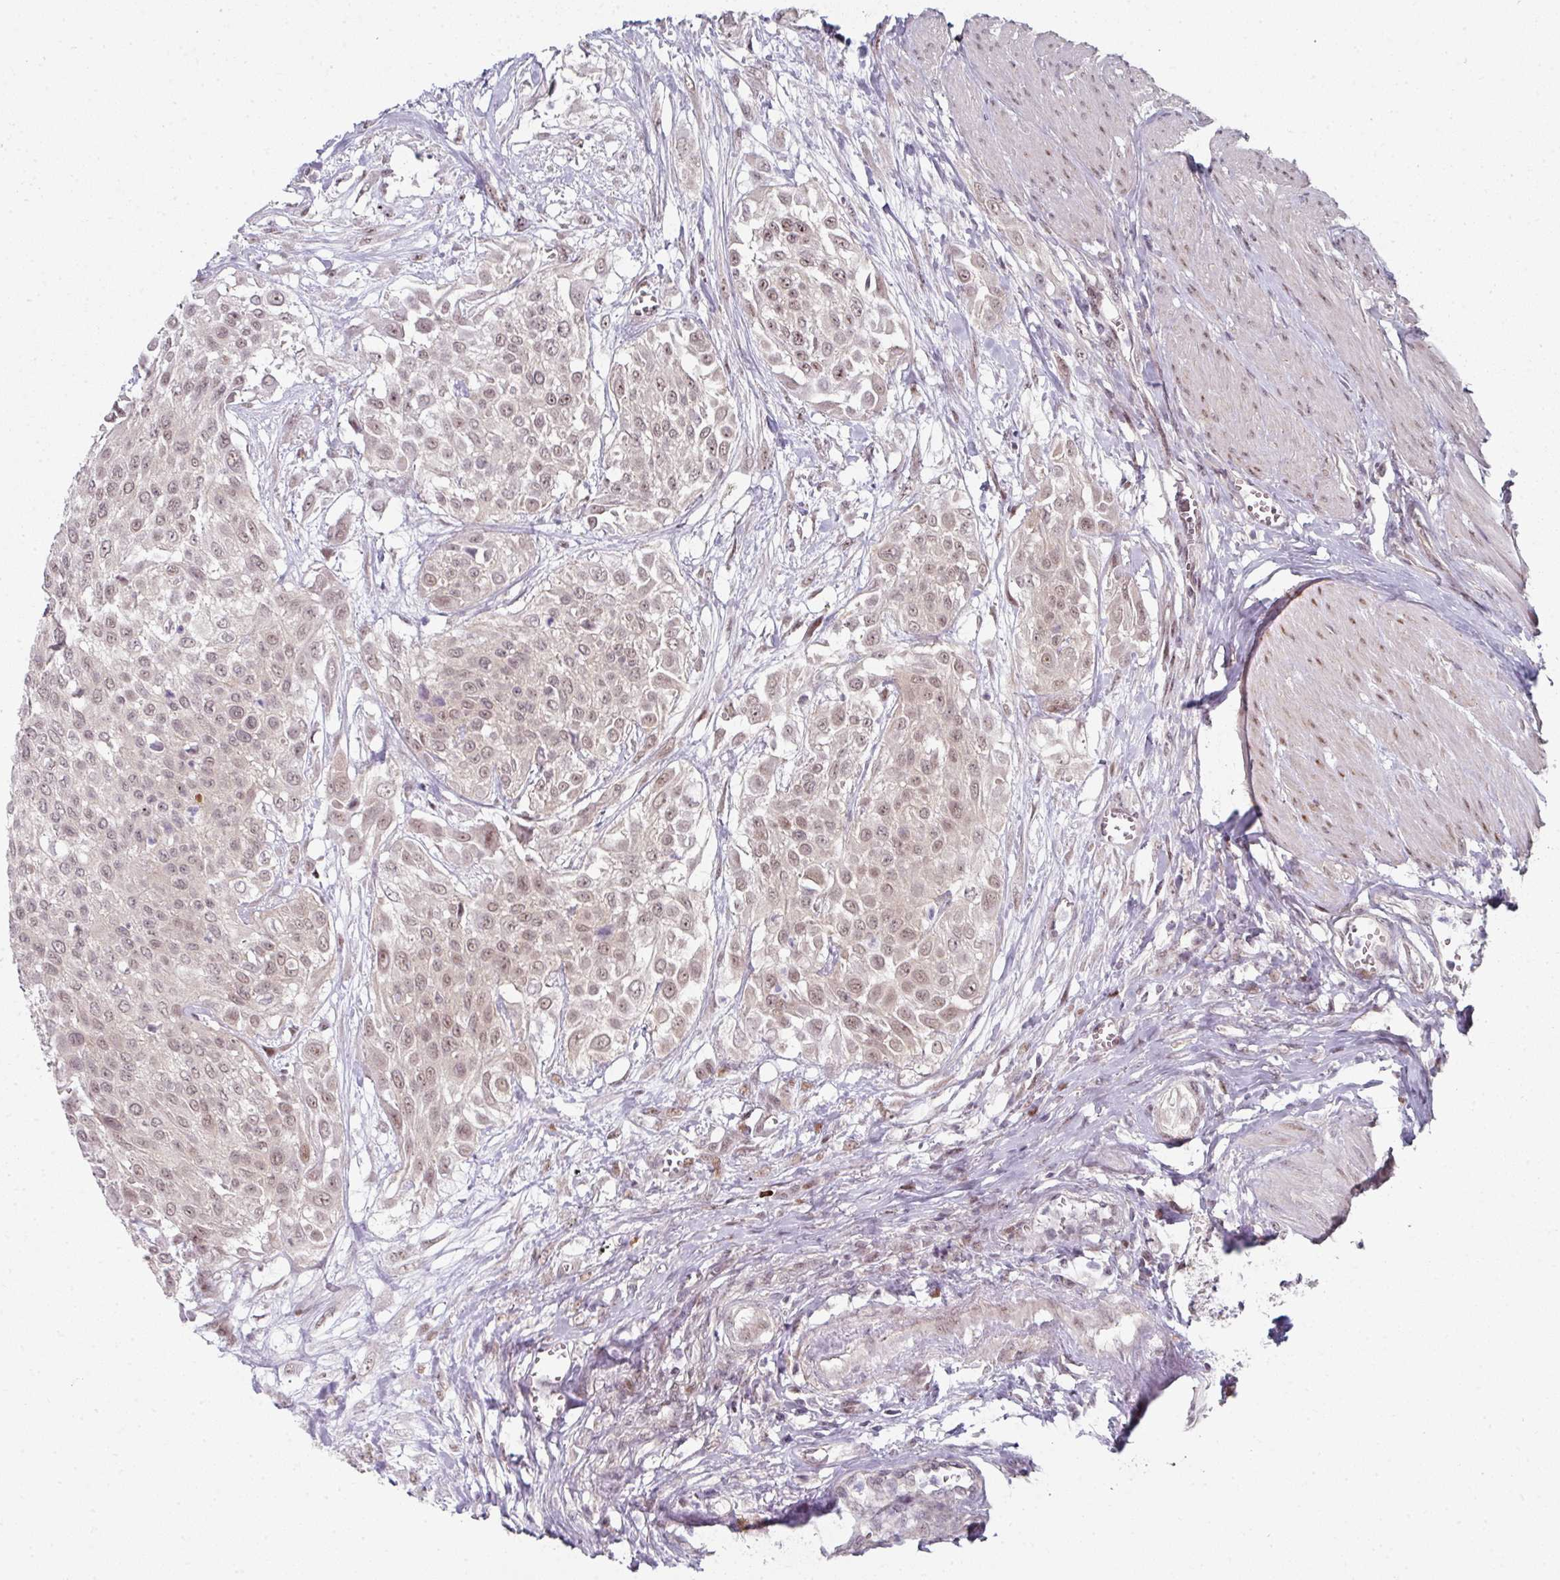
{"staining": {"intensity": "weak", "quantity": ">75%", "location": "nuclear"}, "tissue": "urothelial cancer", "cell_type": "Tumor cells", "image_type": "cancer", "snomed": [{"axis": "morphology", "description": "Urothelial carcinoma, High grade"}, {"axis": "topography", "description": "Urinary bladder"}], "caption": "DAB (3,3'-diaminobenzidine) immunohistochemical staining of high-grade urothelial carcinoma displays weak nuclear protein expression in approximately >75% of tumor cells.", "gene": "TMCC1", "patient": {"sex": "male", "age": 57}}